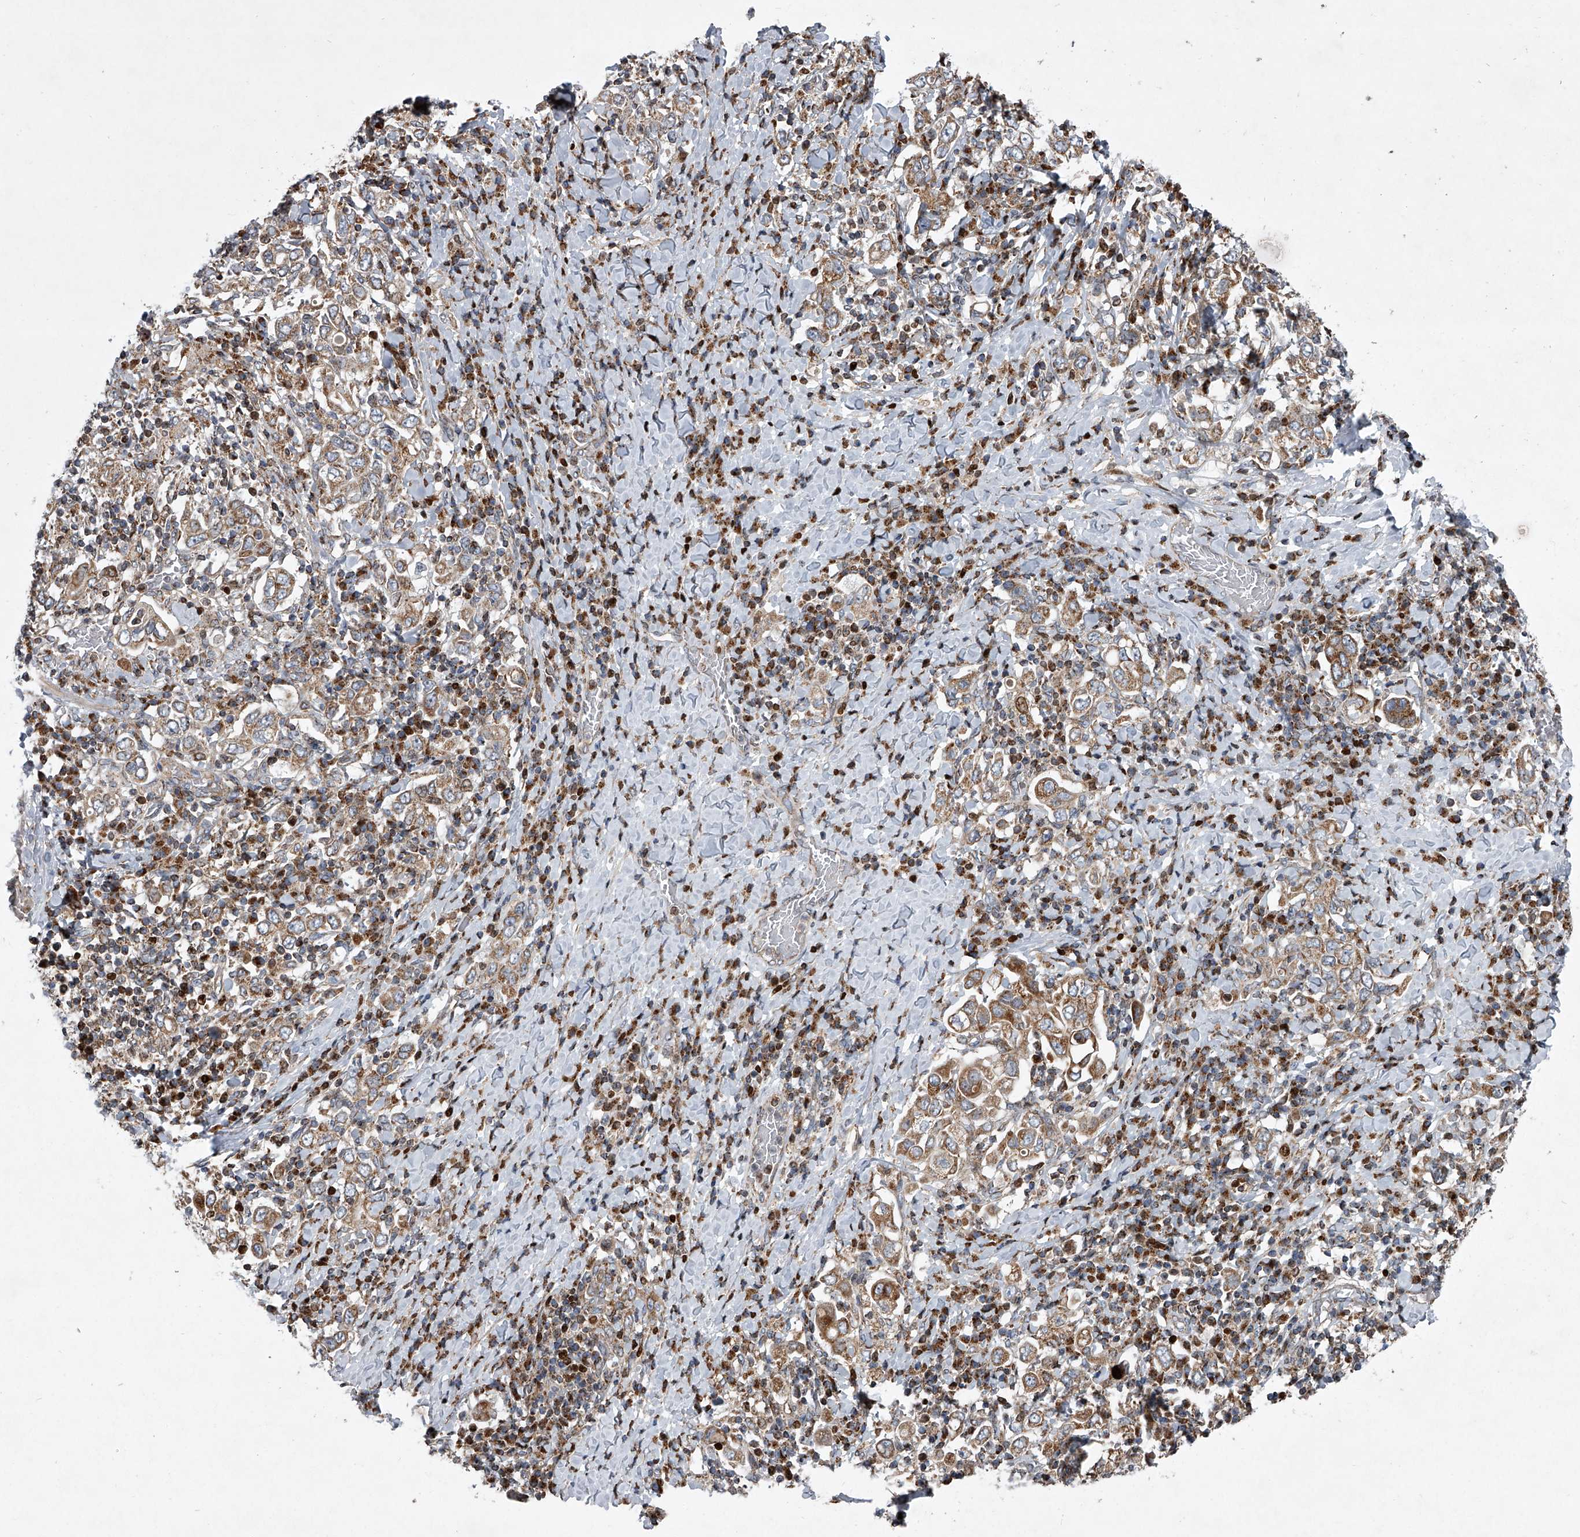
{"staining": {"intensity": "moderate", "quantity": ">75%", "location": "cytoplasmic/membranous"}, "tissue": "stomach cancer", "cell_type": "Tumor cells", "image_type": "cancer", "snomed": [{"axis": "morphology", "description": "Adenocarcinoma, NOS"}, {"axis": "topography", "description": "Stomach, upper"}], "caption": "This micrograph shows immunohistochemistry staining of human stomach cancer (adenocarcinoma), with medium moderate cytoplasmic/membranous positivity in approximately >75% of tumor cells.", "gene": "STRADA", "patient": {"sex": "male", "age": 62}}